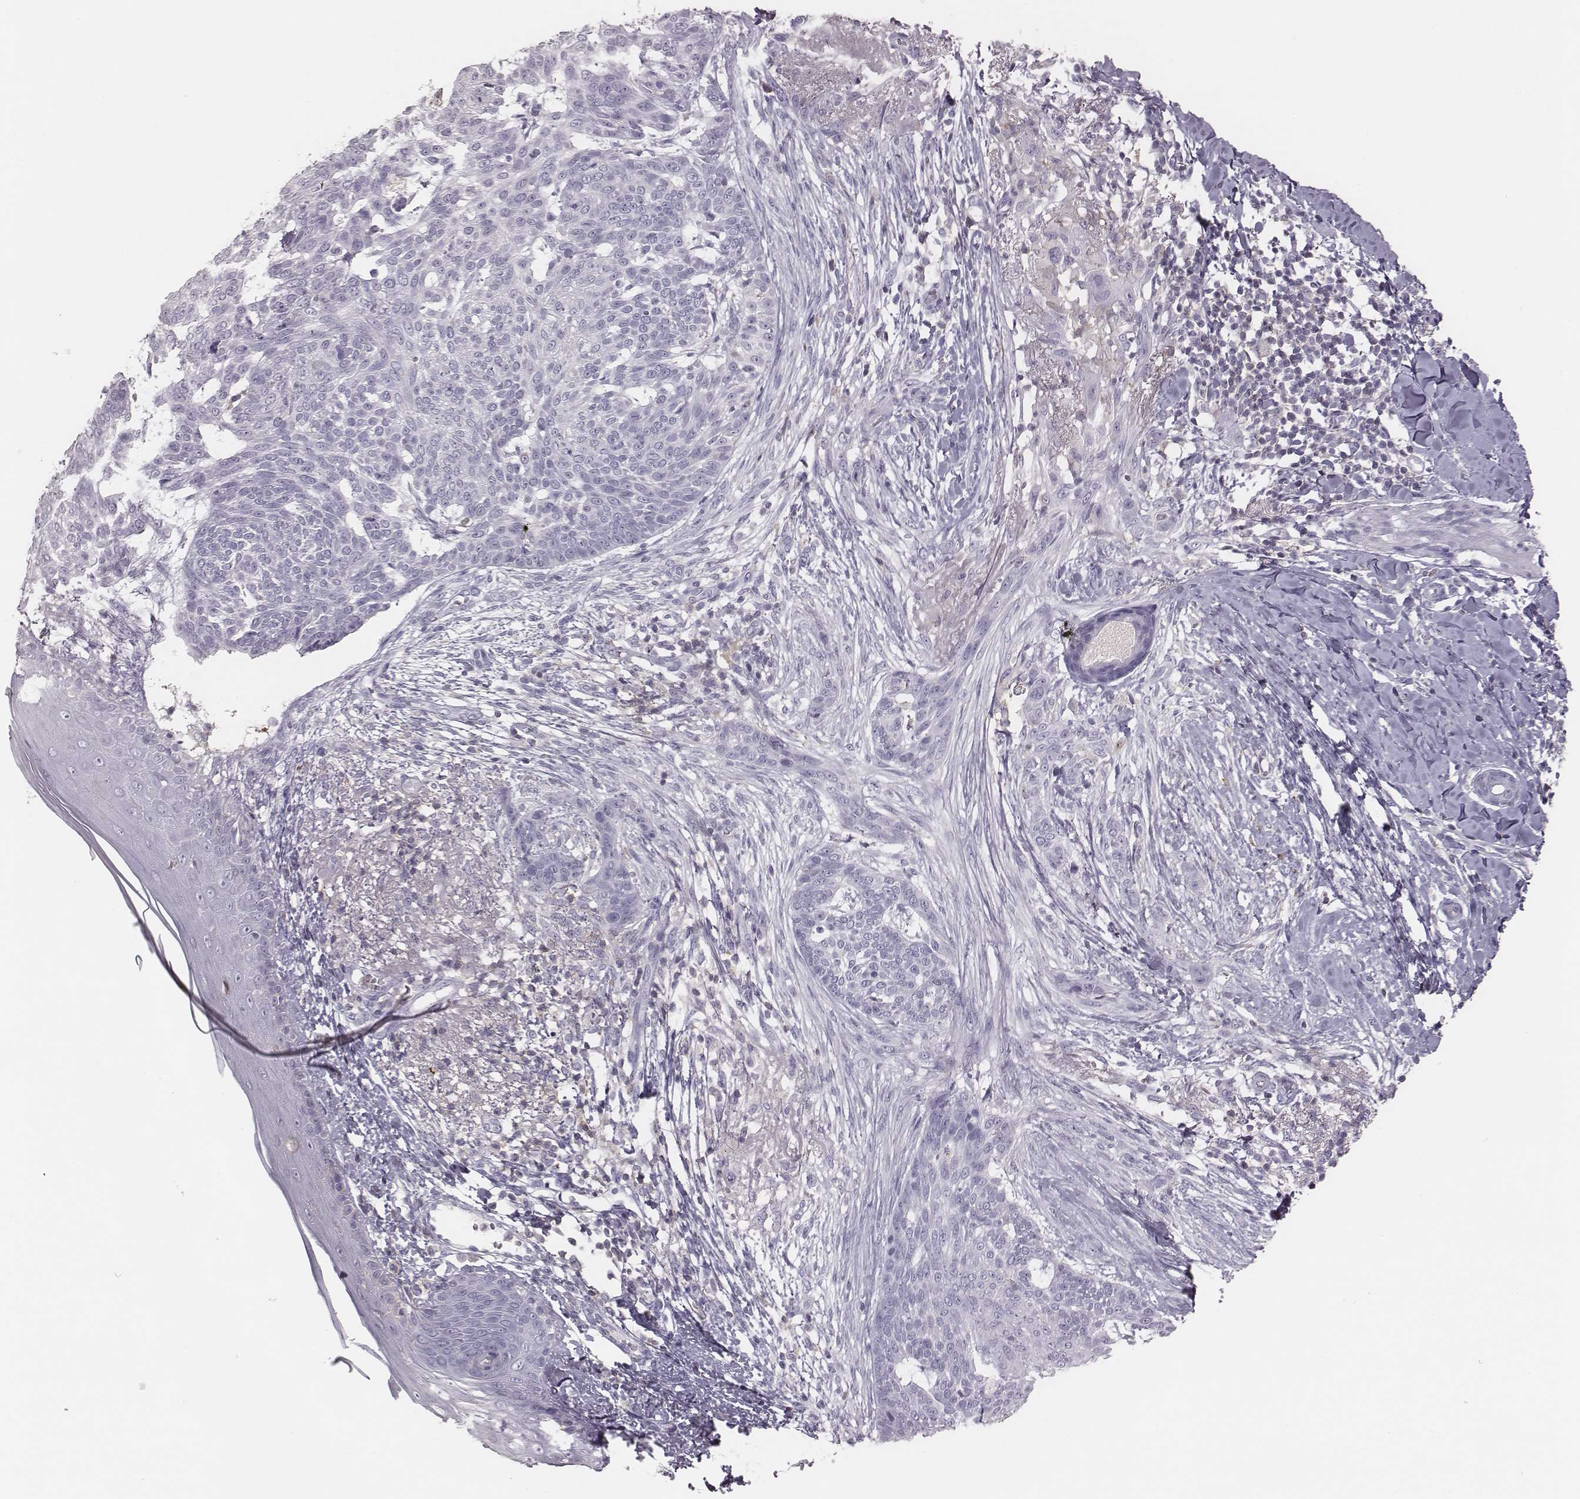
{"staining": {"intensity": "negative", "quantity": "none", "location": "none"}, "tissue": "skin cancer", "cell_type": "Tumor cells", "image_type": "cancer", "snomed": [{"axis": "morphology", "description": "Normal tissue, NOS"}, {"axis": "morphology", "description": "Basal cell carcinoma"}, {"axis": "topography", "description": "Skin"}], "caption": "IHC micrograph of neoplastic tissue: human skin cancer (basal cell carcinoma) stained with DAB exhibits no significant protein staining in tumor cells.", "gene": "ZNF365", "patient": {"sex": "male", "age": 84}}